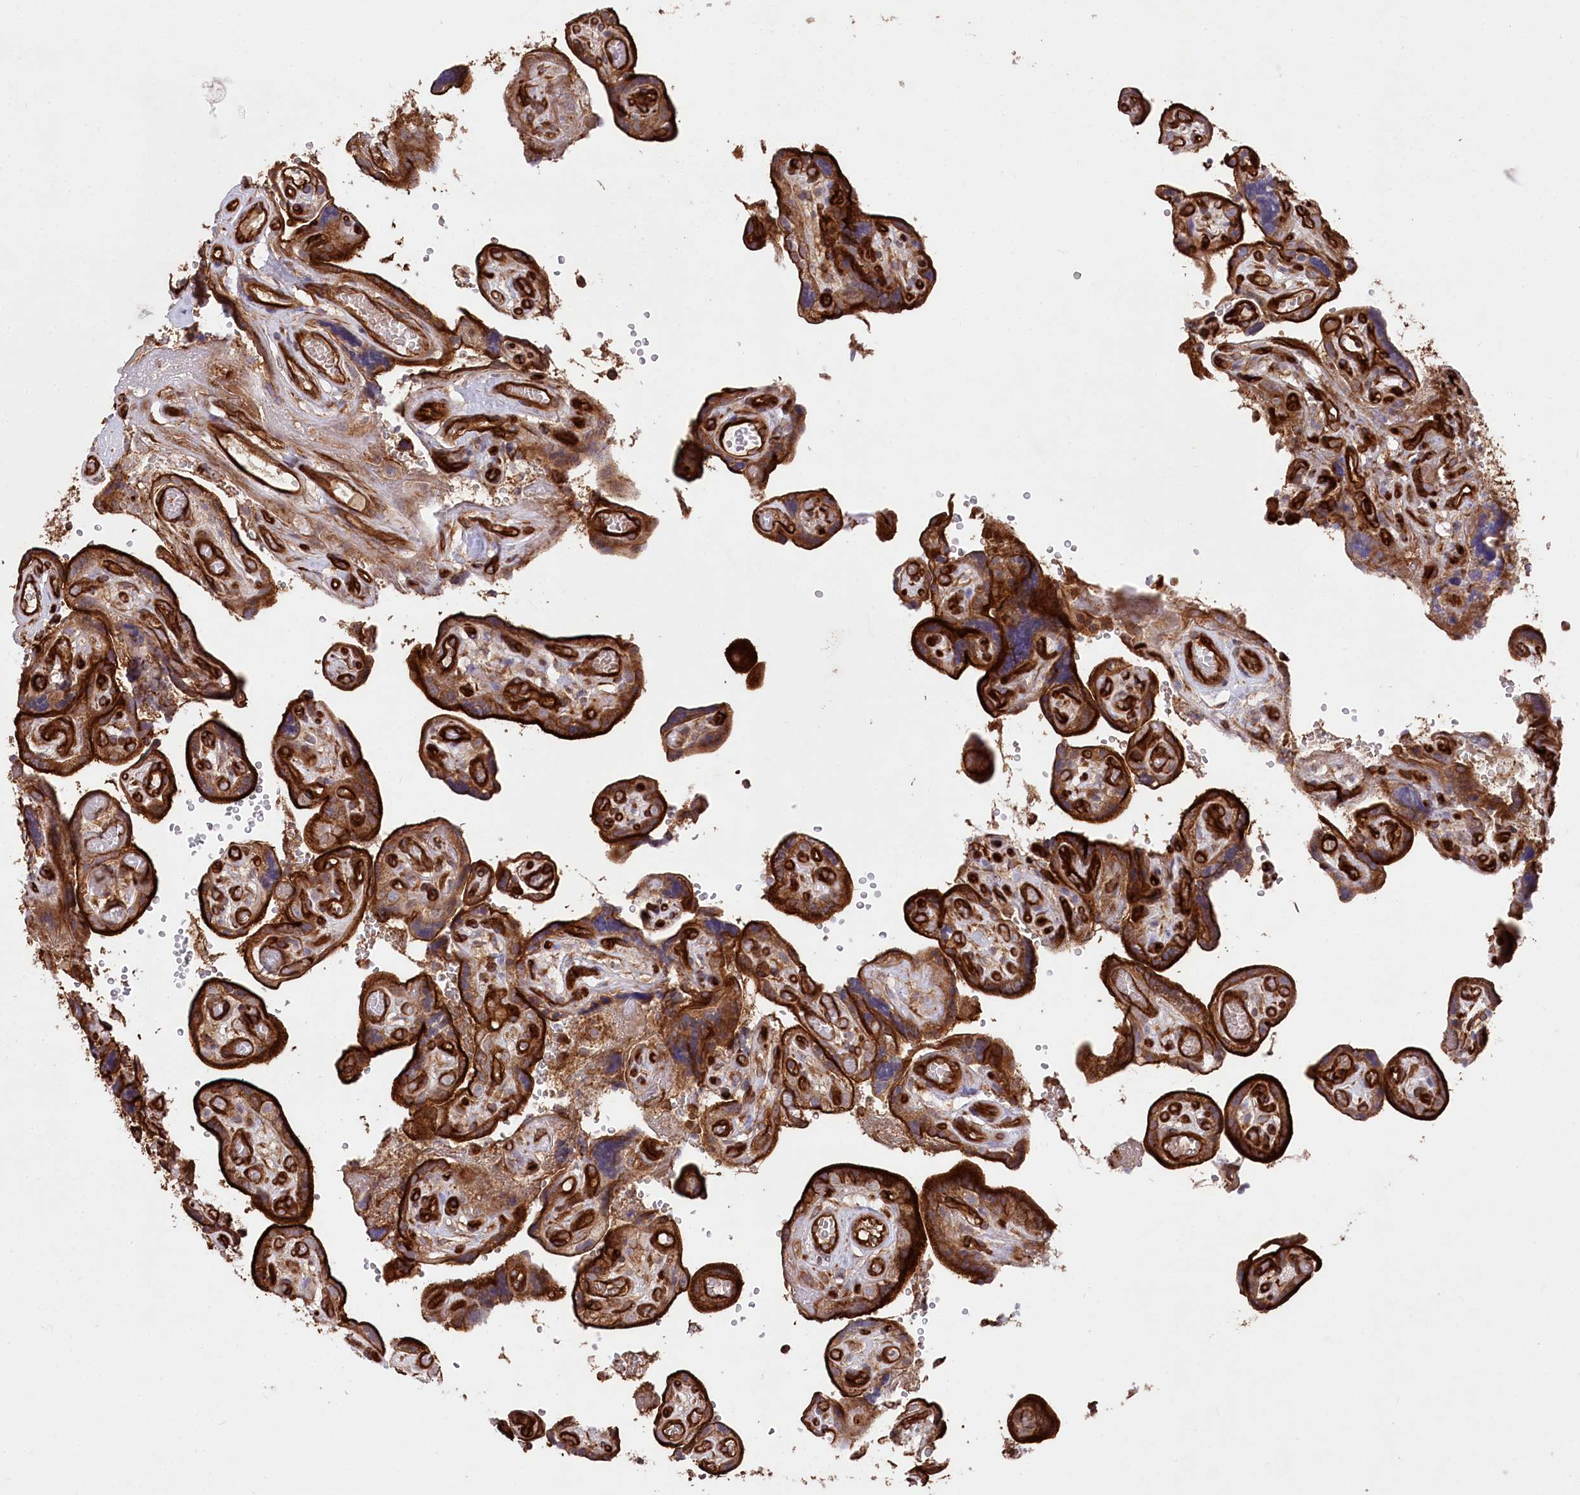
{"staining": {"intensity": "strong", "quantity": ">75%", "location": "cytoplasmic/membranous"}, "tissue": "placenta", "cell_type": "Trophoblastic cells", "image_type": "normal", "snomed": [{"axis": "morphology", "description": "Normal tissue, NOS"}, {"axis": "topography", "description": "Placenta"}], "caption": "Trophoblastic cells show strong cytoplasmic/membranous positivity in about >75% of cells in unremarkable placenta. (IHC, brightfield microscopy, high magnification).", "gene": "MTPAP", "patient": {"sex": "female", "age": 30}}